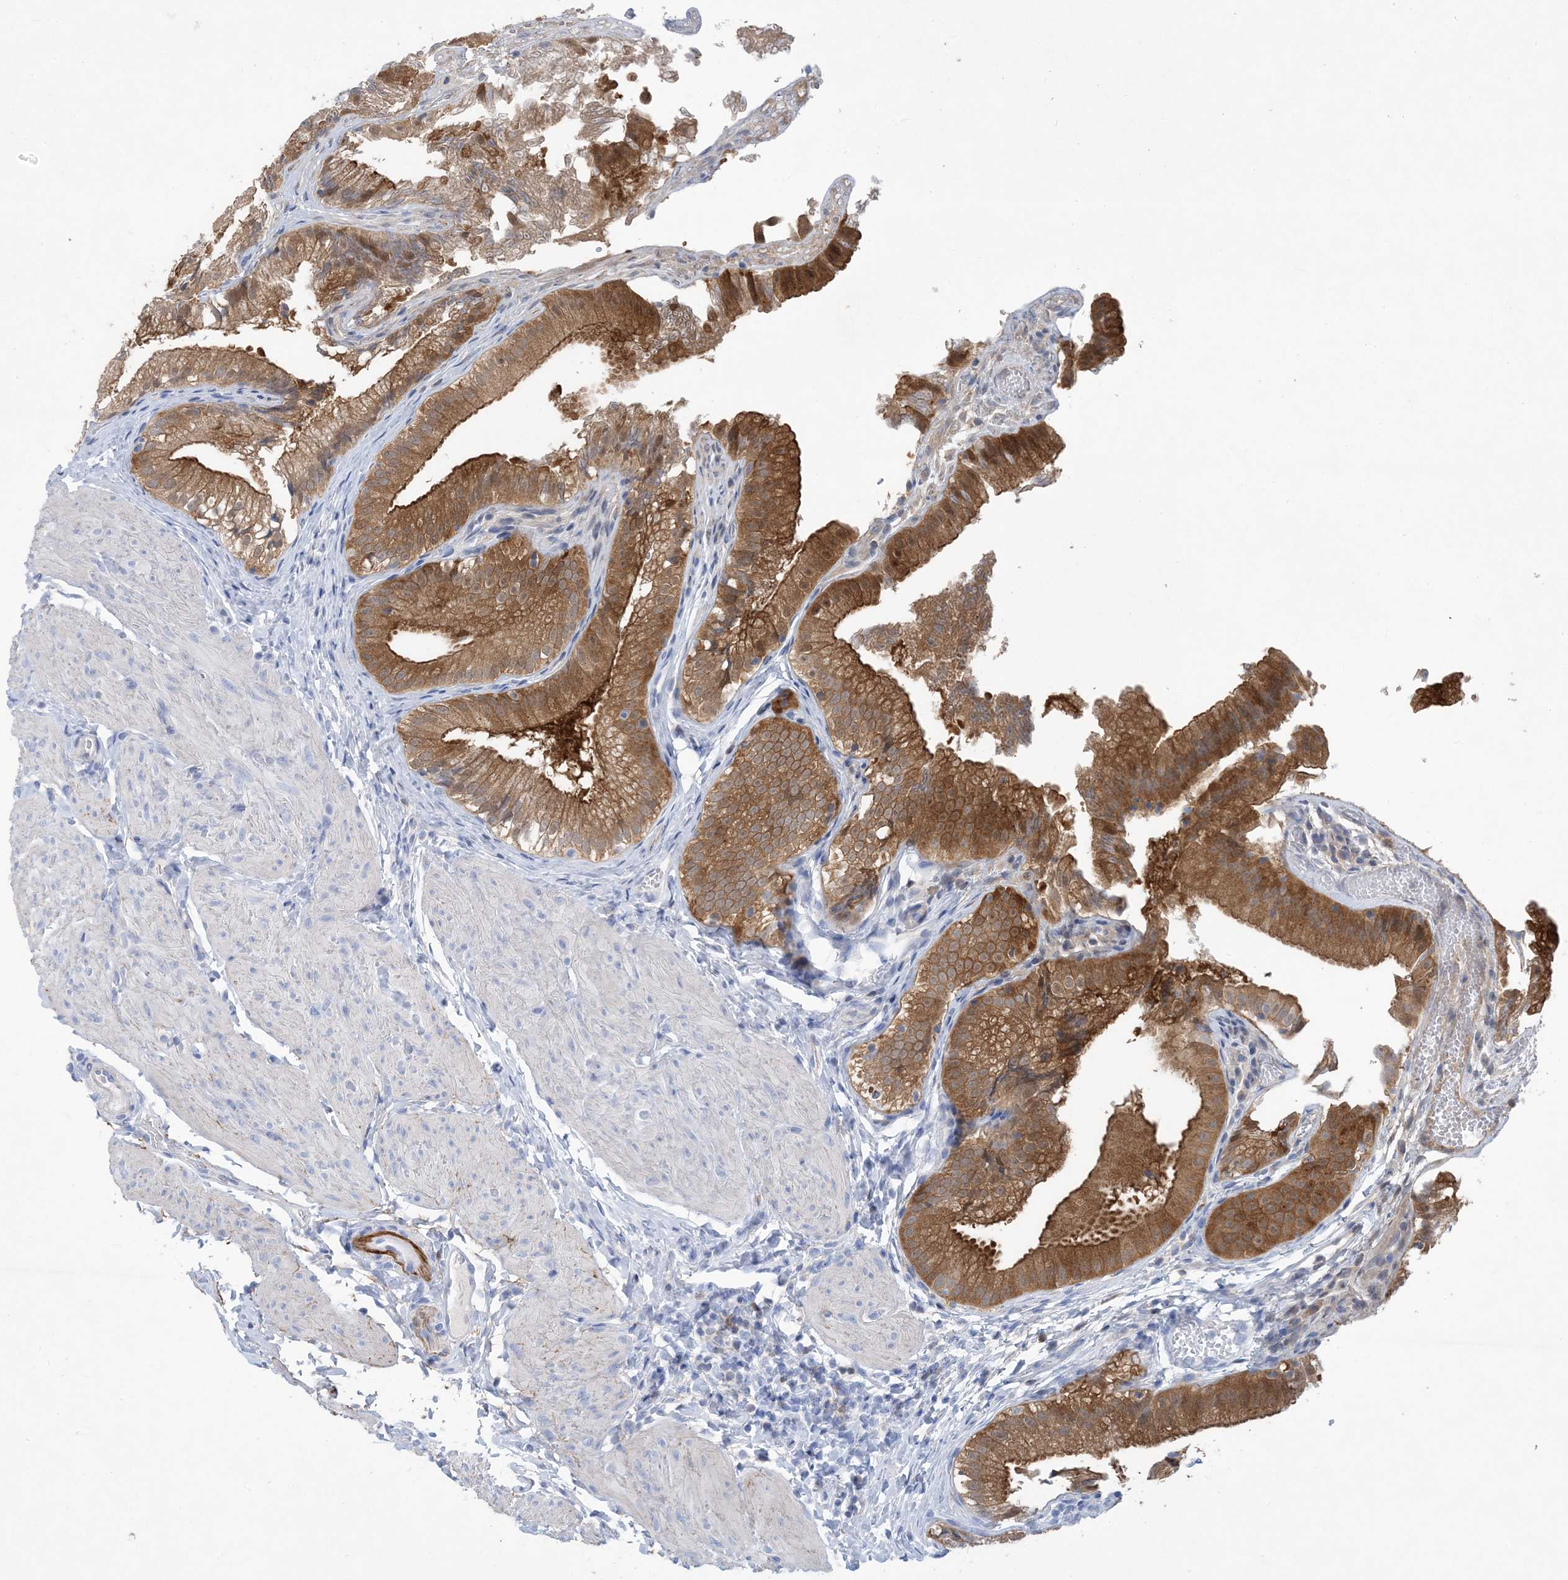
{"staining": {"intensity": "strong", "quantity": ">75%", "location": "cytoplasmic/membranous"}, "tissue": "gallbladder", "cell_type": "Glandular cells", "image_type": "normal", "snomed": [{"axis": "morphology", "description": "Normal tissue, NOS"}, {"axis": "topography", "description": "Gallbladder"}], "caption": "Protein staining shows strong cytoplasmic/membranous expression in about >75% of glandular cells in benign gallbladder.", "gene": "SH3YL1", "patient": {"sex": "female", "age": 30}}